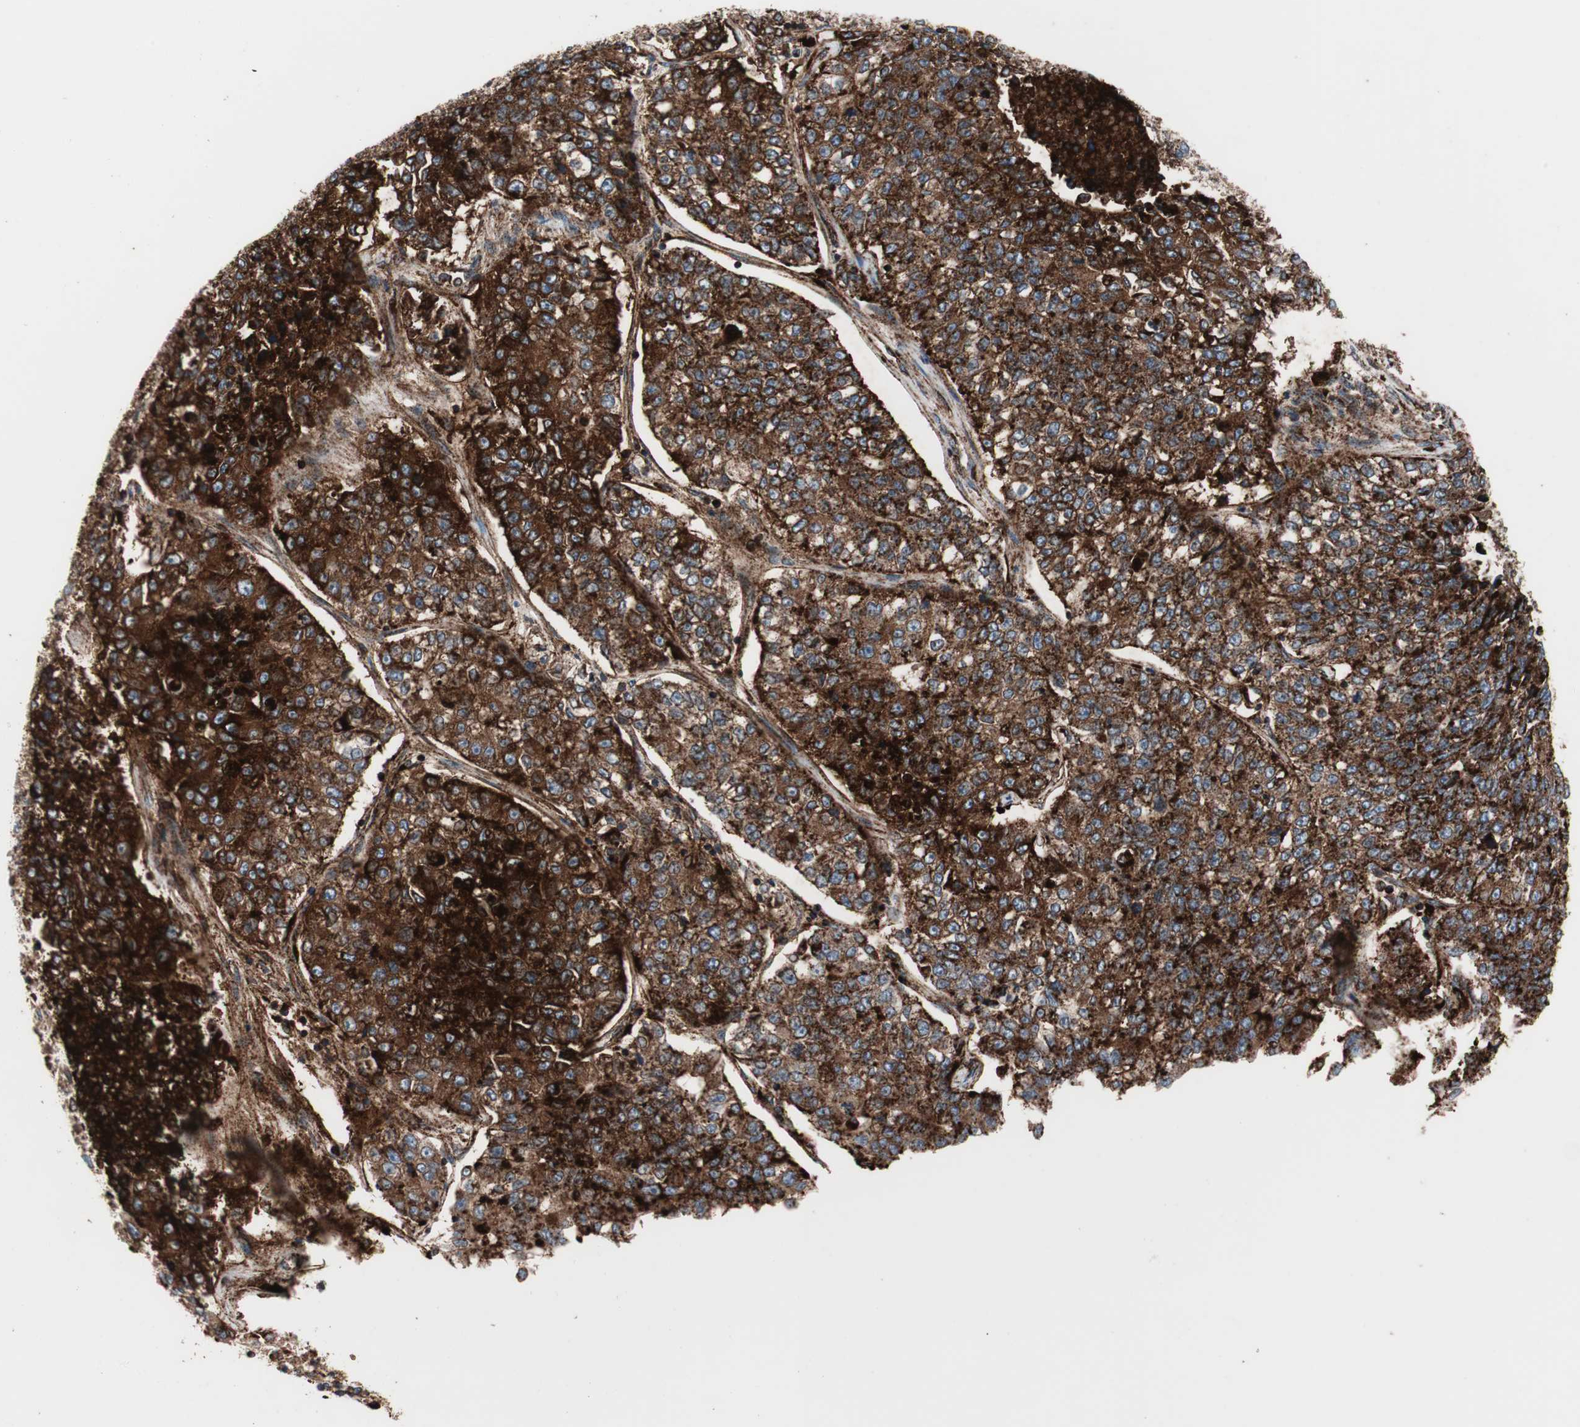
{"staining": {"intensity": "strong", "quantity": ">75%", "location": "cytoplasmic/membranous"}, "tissue": "lung cancer", "cell_type": "Tumor cells", "image_type": "cancer", "snomed": [{"axis": "morphology", "description": "Adenocarcinoma, NOS"}, {"axis": "topography", "description": "Lung"}], "caption": "Tumor cells demonstrate strong cytoplasmic/membranous positivity in approximately >75% of cells in lung adenocarcinoma.", "gene": "LAMP1", "patient": {"sex": "male", "age": 49}}